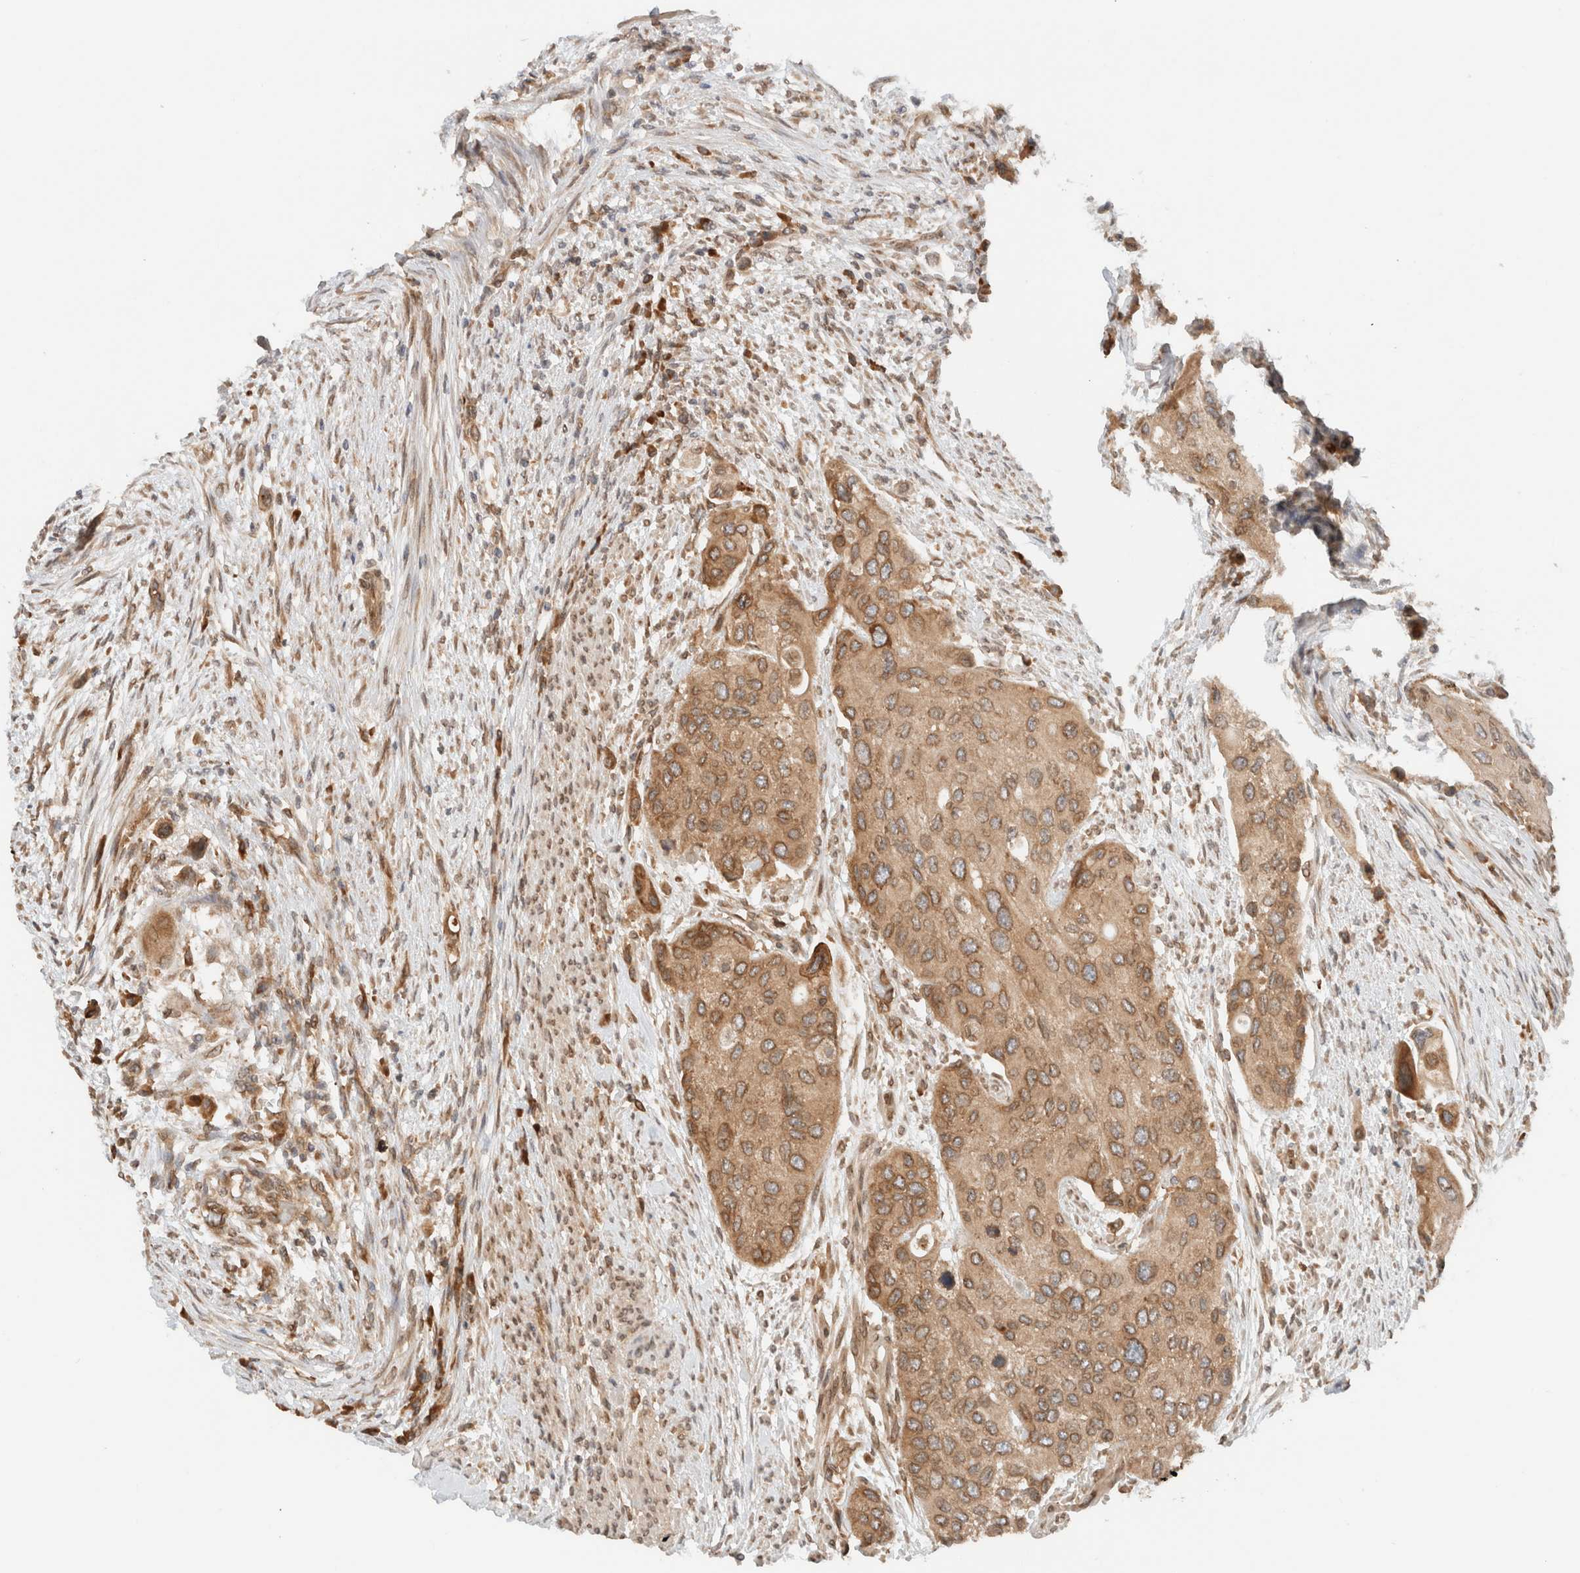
{"staining": {"intensity": "moderate", "quantity": ">75%", "location": "cytoplasmic/membranous"}, "tissue": "urothelial cancer", "cell_type": "Tumor cells", "image_type": "cancer", "snomed": [{"axis": "morphology", "description": "Urothelial carcinoma, High grade"}, {"axis": "topography", "description": "Urinary bladder"}], "caption": "Urothelial carcinoma (high-grade) stained for a protein reveals moderate cytoplasmic/membranous positivity in tumor cells. (DAB IHC with brightfield microscopy, high magnification).", "gene": "ARFGEF2", "patient": {"sex": "female", "age": 56}}